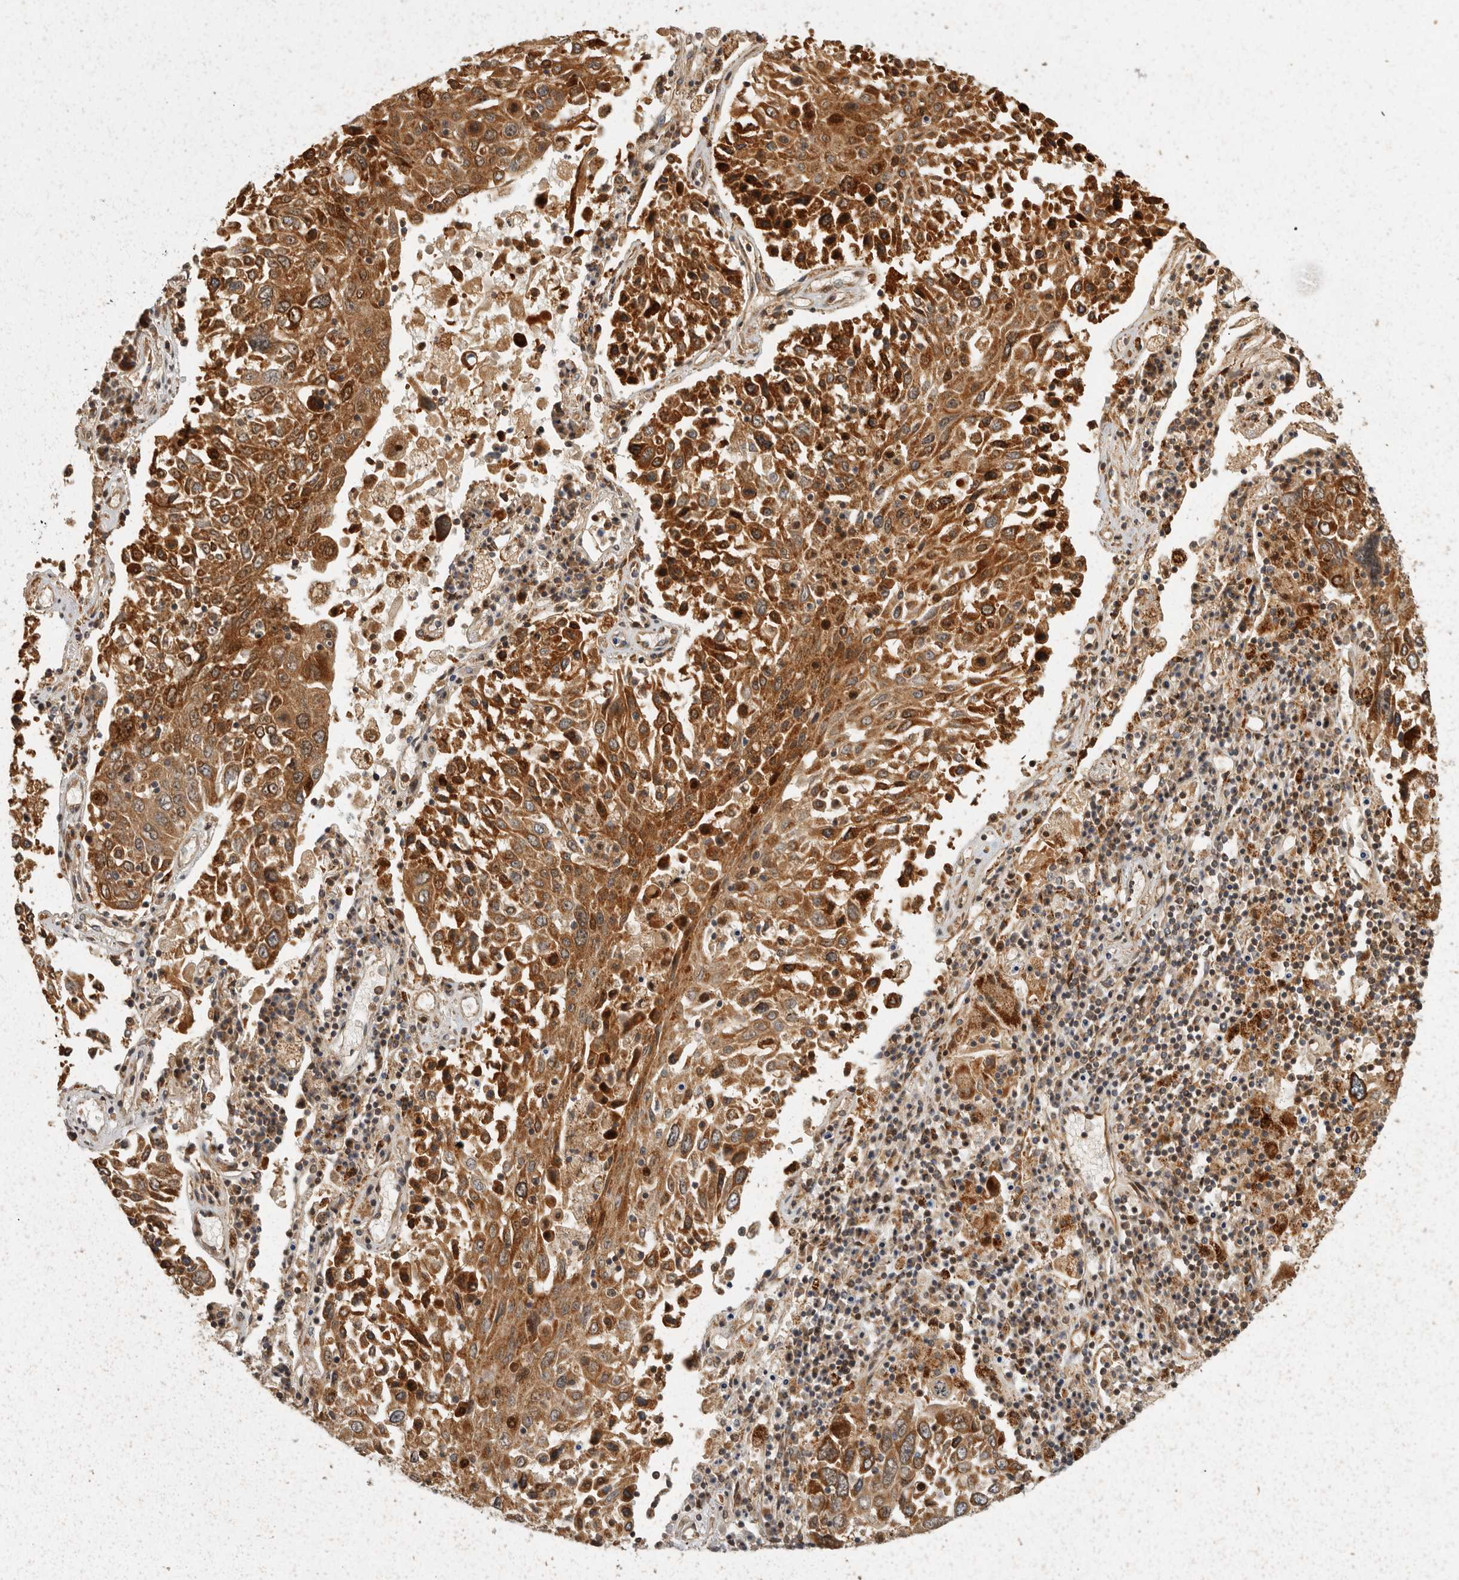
{"staining": {"intensity": "moderate", "quantity": ">75%", "location": "cytoplasmic/membranous,nuclear"}, "tissue": "lung cancer", "cell_type": "Tumor cells", "image_type": "cancer", "snomed": [{"axis": "morphology", "description": "Squamous cell carcinoma, NOS"}, {"axis": "topography", "description": "Lung"}], "caption": "A brown stain highlights moderate cytoplasmic/membranous and nuclear expression of a protein in human lung squamous cell carcinoma tumor cells.", "gene": "SWT1", "patient": {"sex": "male", "age": 65}}